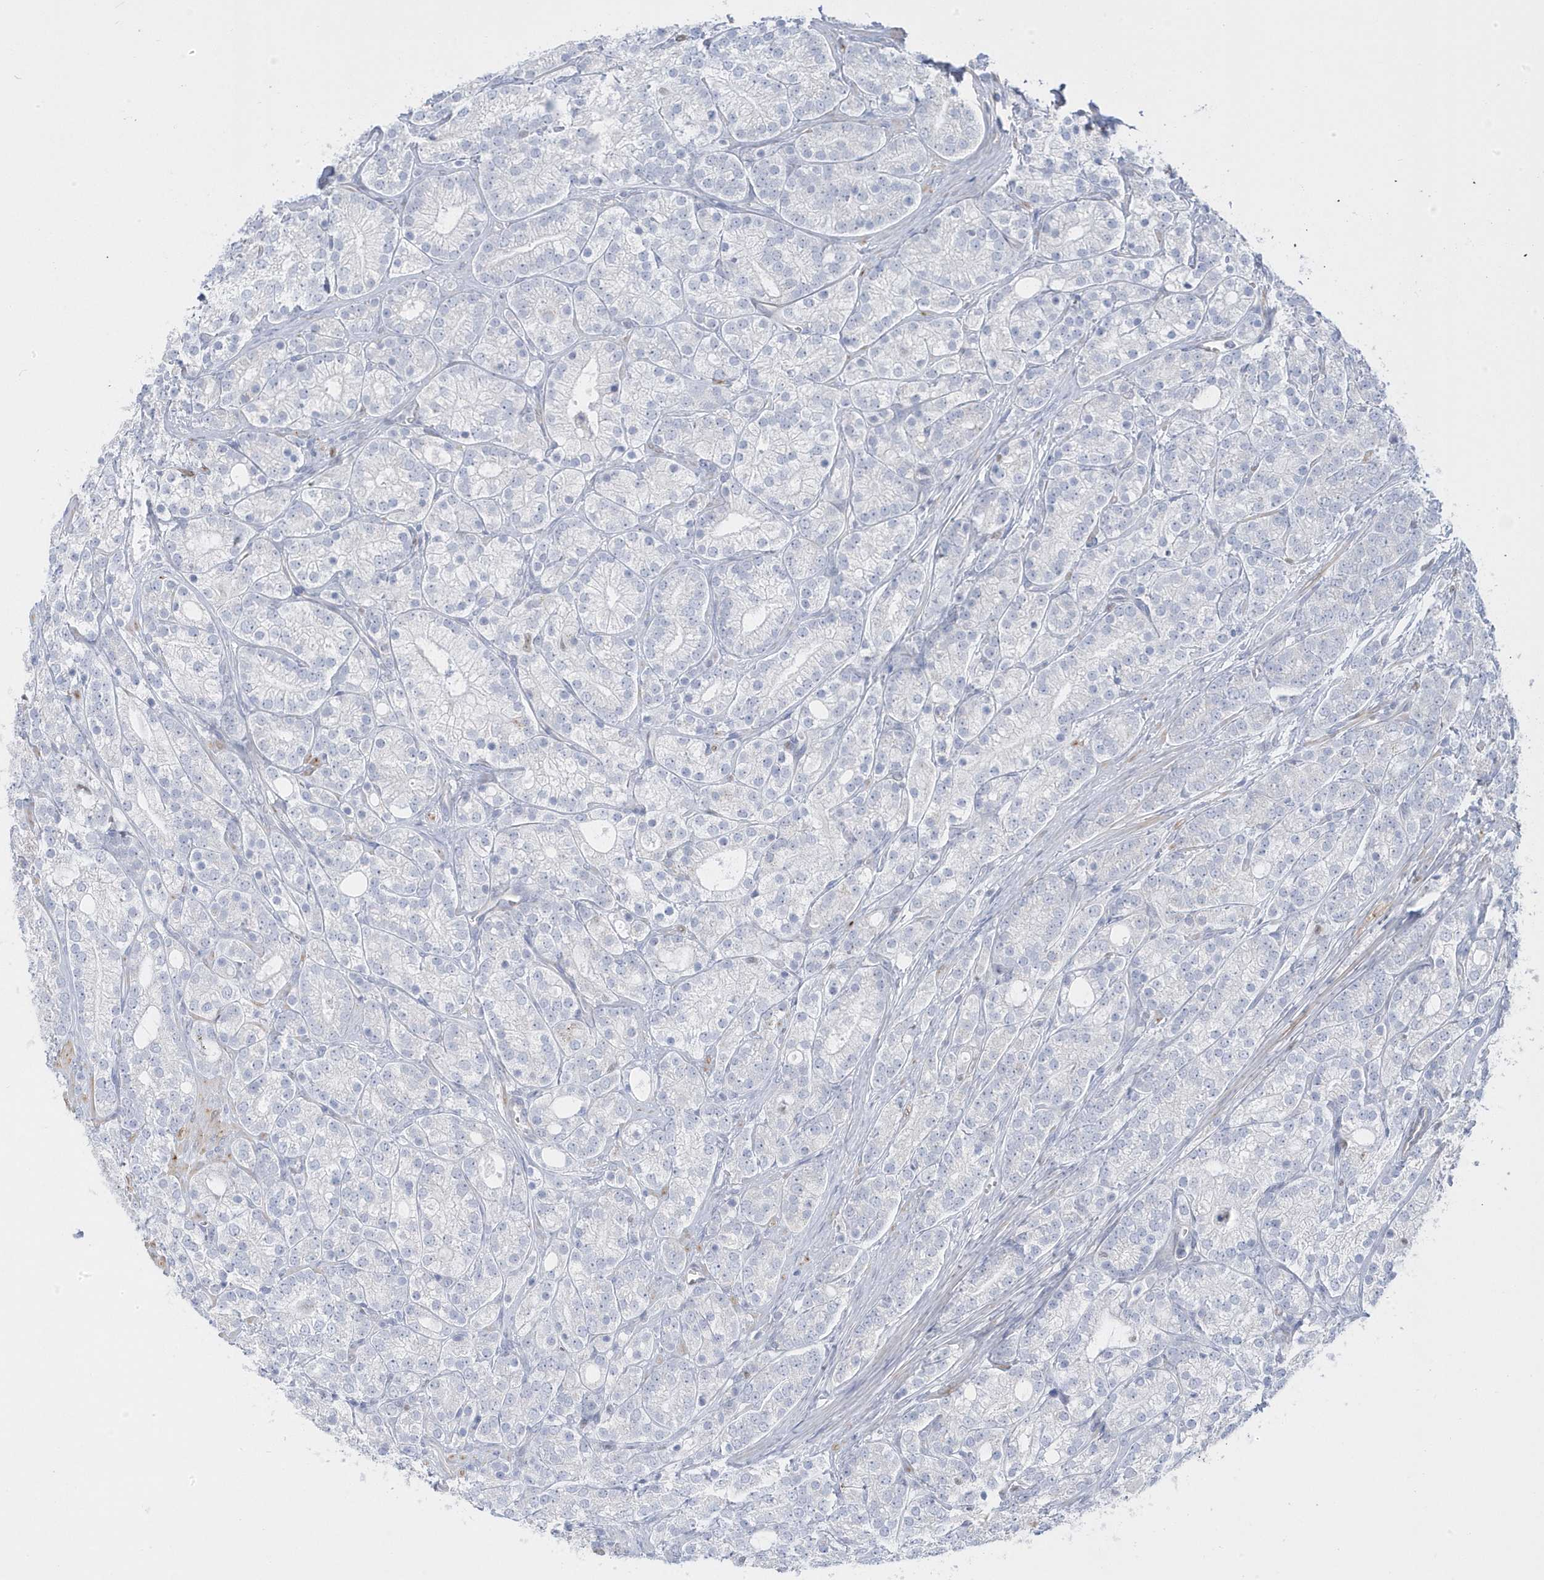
{"staining": {"intensity": "negative", "quantity": "none", "location": "none"}, "tissue": "prostate cancer", "cell_type": "Tumor cells", "image_type": "cancer", "snomed": [{"axis": "morphology", "description": "Adenocarcinoma, High grade"}, {"axis": "topography", "description": "Prostate"}], "caption": "DAB immunohistochemical staining of high-grade adenocarcinoma (prostate) reveals no significant staining in tumor cells.", "gene": "GTPBP6", "patient": {"sex": "male", "age": 57}}